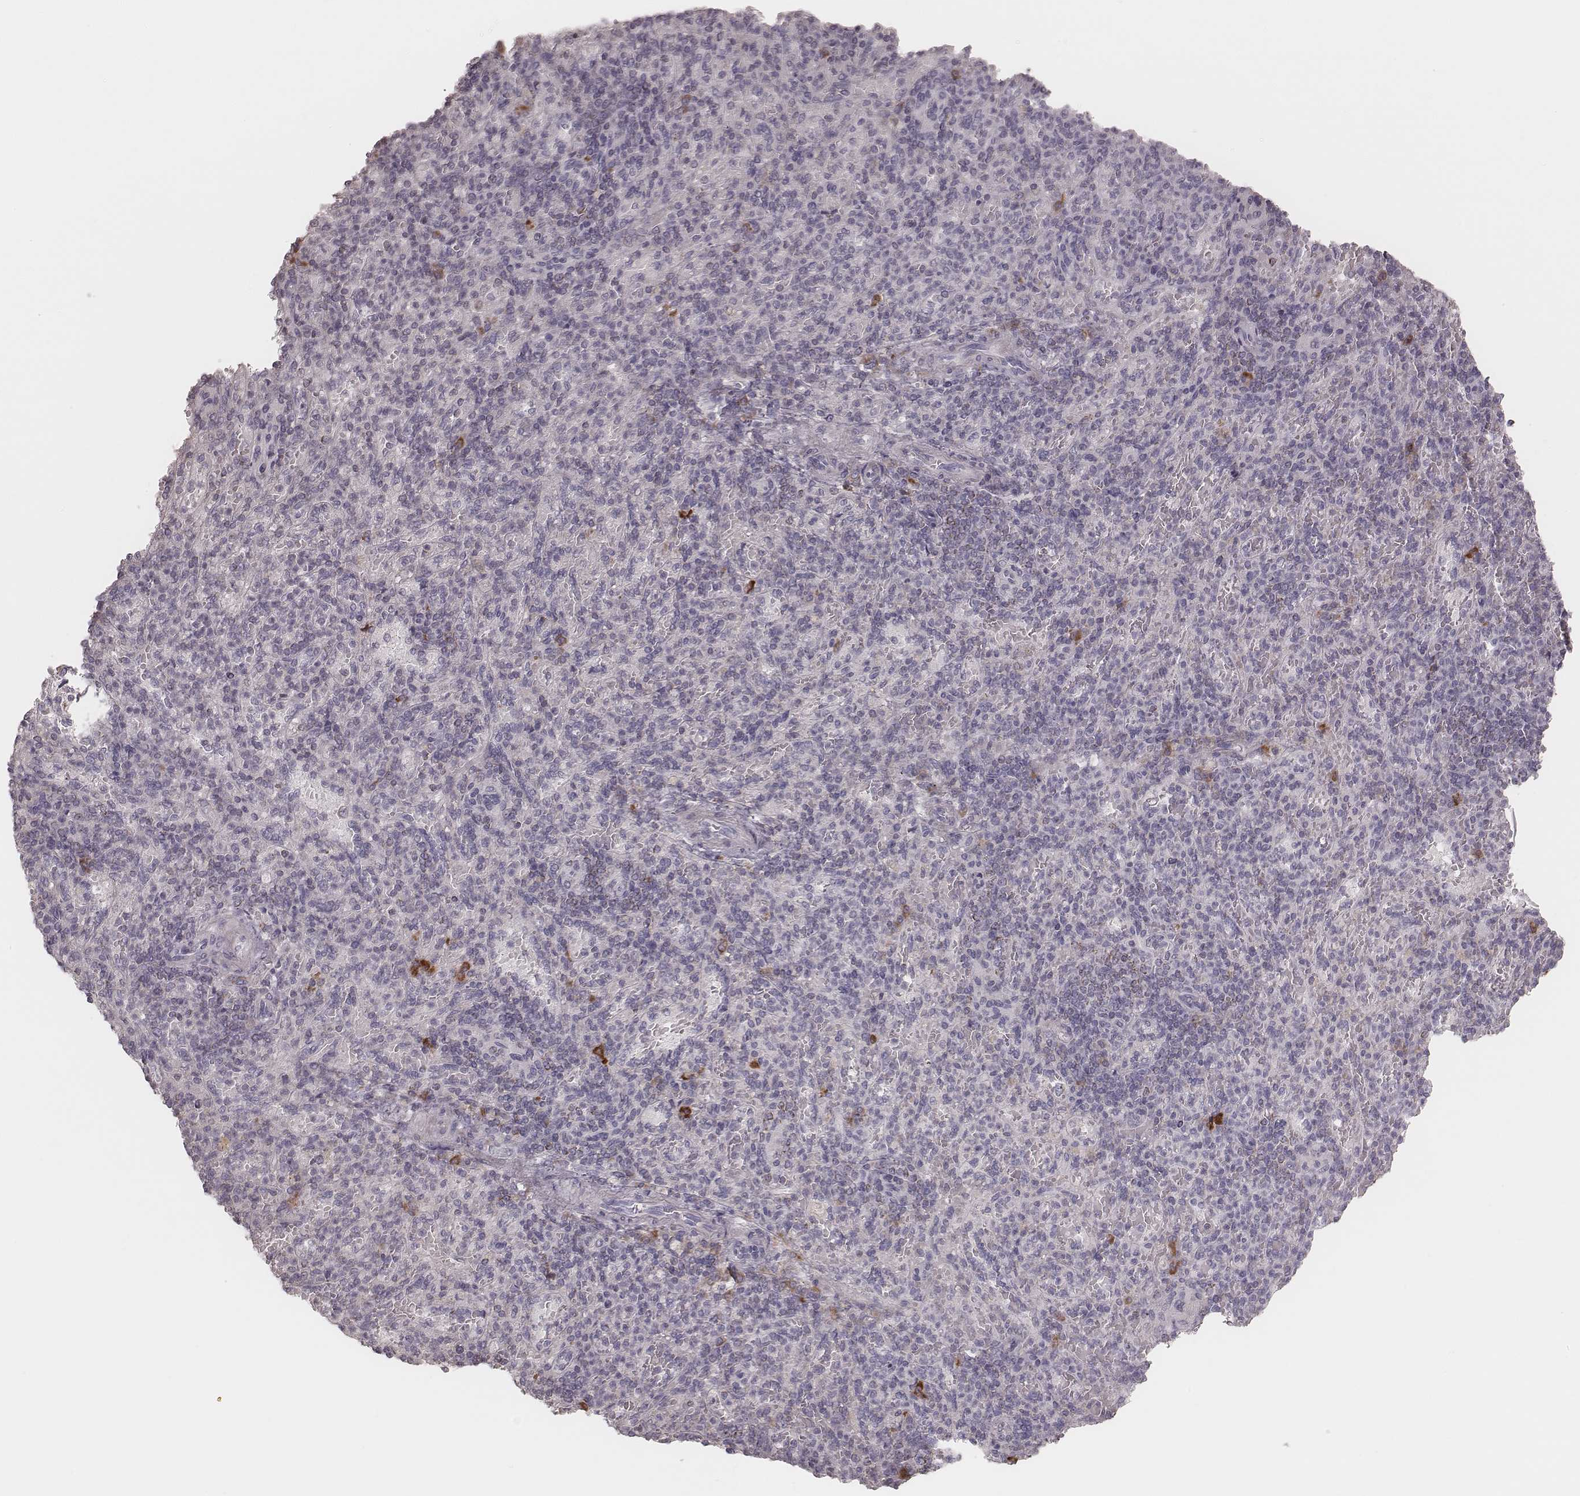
{"staining": {"intensity": "strong", "quantity": "<25%", "location": "cytoplasmic/membranous"}, "tissue": "spleen", "cell_type": "Cells in red pulp", "image_type": "normal", "snomed": [{"axis": "morphology", "description": "Normal tissue, NOS"}, {"axis": "topography", "description": "Spleen"}], "caption": "Protein positivity by immunohistochemistry shows strong cytoplasmic/membranous expression in approximately <25% of cells in red pulp in benign spleen.", "gene": "KIF5C", "patient": {"sex": "female", "age": 74}}